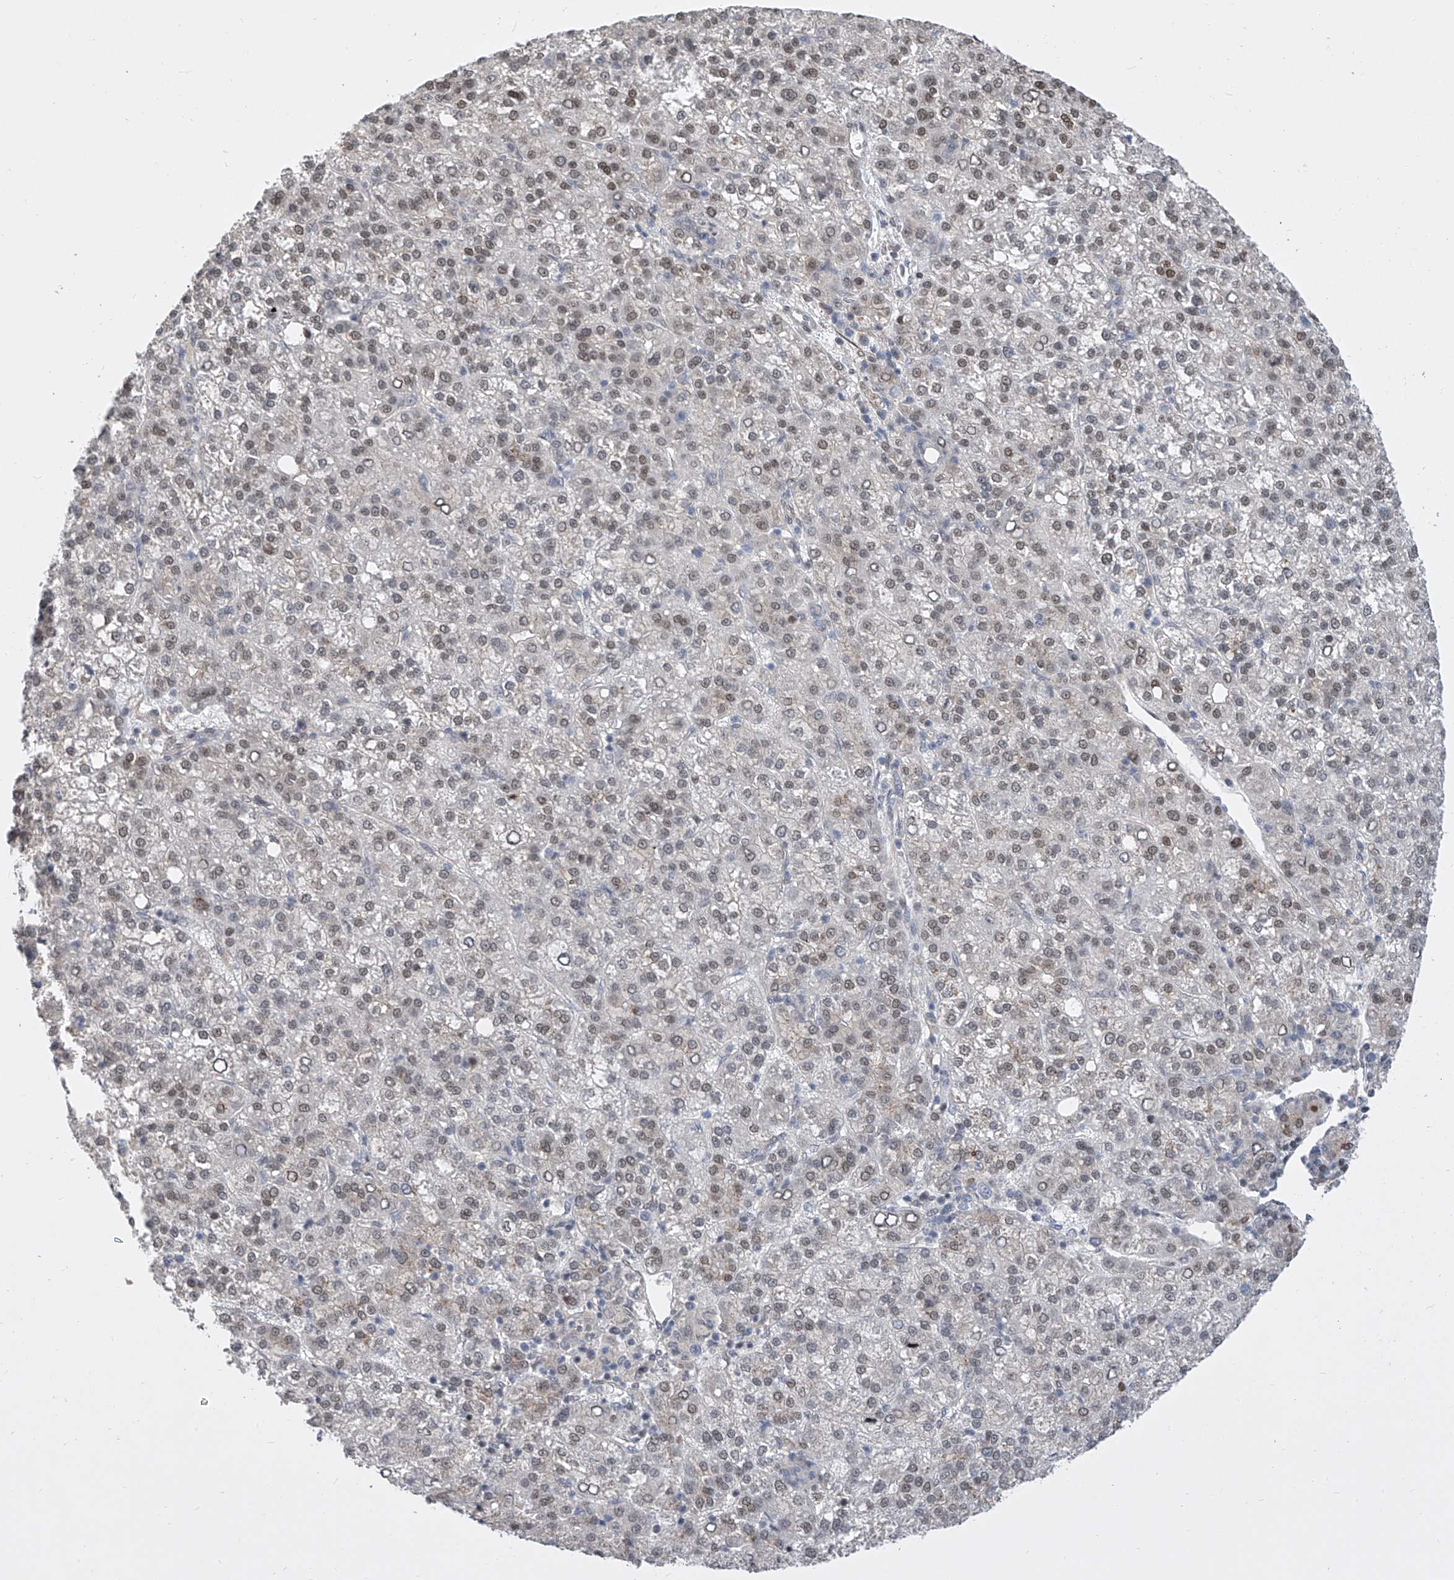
{"staining": {"intensity": "moderate", "quantity": "25%-75%", "location": "nuclear"}, "tissue": "liver cancer", "cell_type": "Tumor cells", "image_type": "cancer", "snomed": [{"axis": "morphology", "description": "Carcinoma, Hepatocellular, NOS"}, {"axis": "topography", "description": "Liver"}], "caption": "Brown immunohistochemical staining in human liver hepatocellular carcinoma displays moderate nuclear expression in approximately 25%-75% of tumor cells.", "gene": "CETN2", "patient": {"sex": "female", "age": 58}}